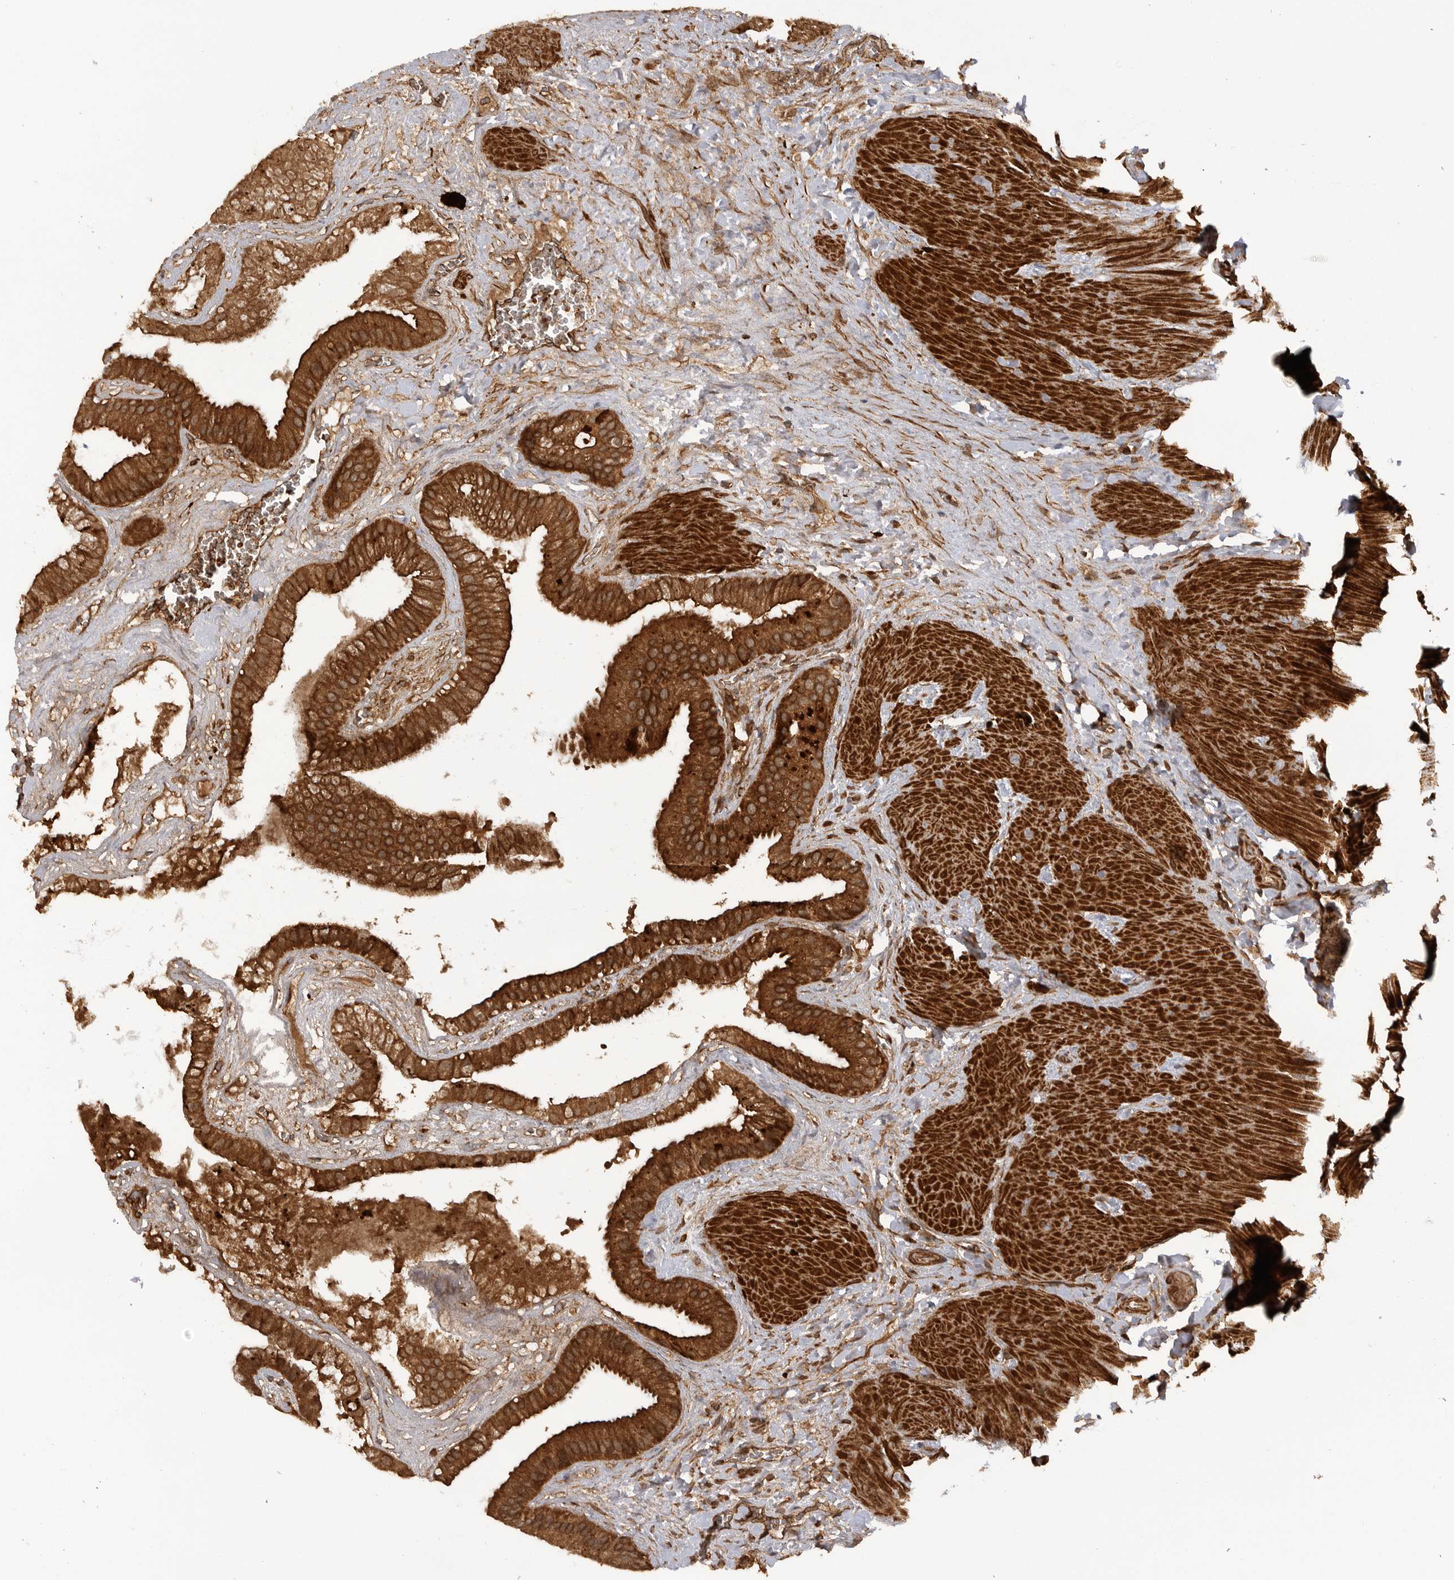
{"staining": {"intensity": "strong", "quantity": ">75%", "location": "cytoplasmic/membranous"}, "tissue": "gallbladder", "cell_type": "Glandular cells", "image_type": "normal", "snomed": [{"axis": "morphology", "description": "Normal tissue, NOS"}, {"axis": "topography", "description": "Gallbladder"}], "caption": "The micrograph demonstrates a brown stain indicating the presence of a protein in the cytoplasmic/membranous of glandular cells in gallbladder.", "gene": "PRDX4", "patient": {"sex": "male", "age": 55}}